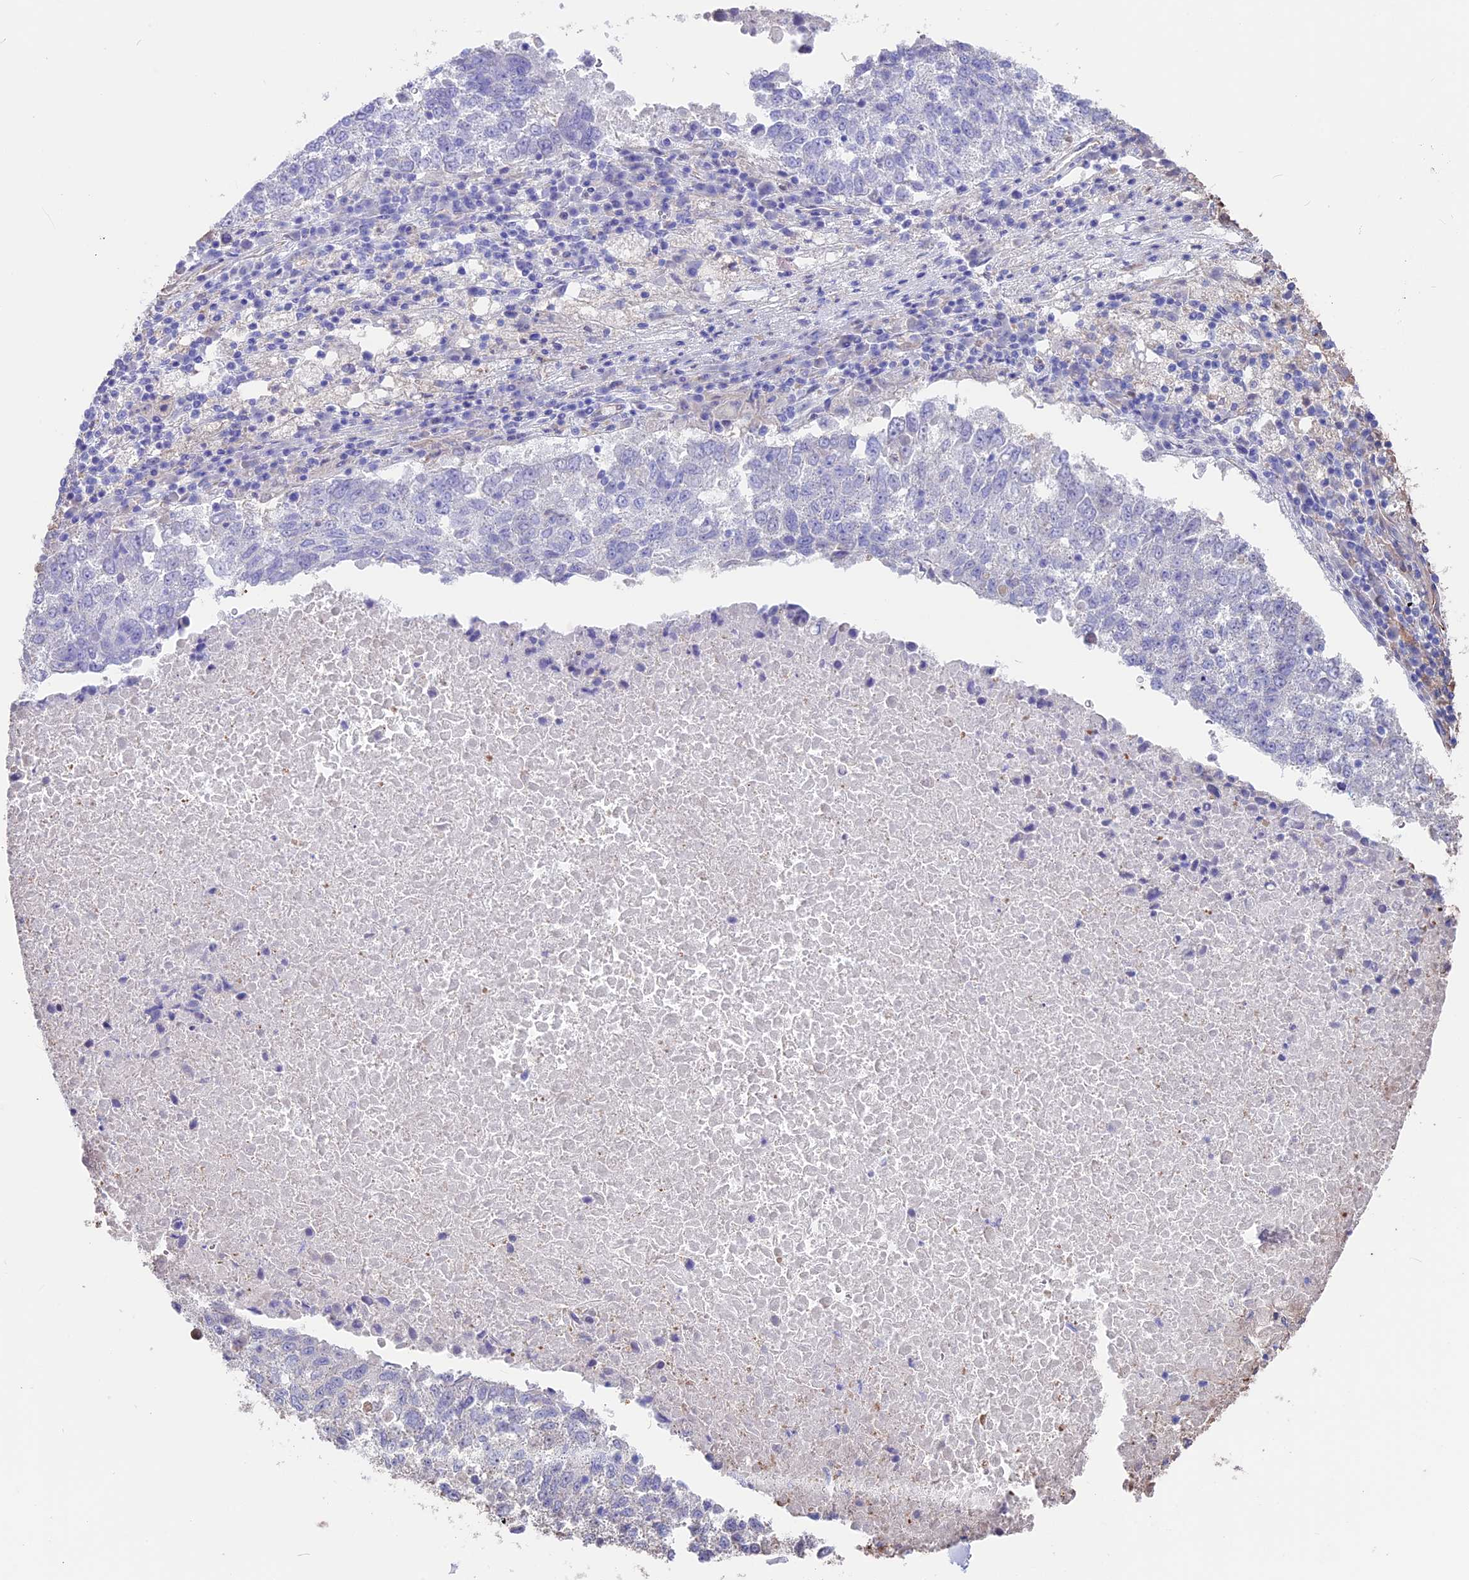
{"staining": {"intensity": "negative", "quantity": "none", "location": "none"}, "tissue": "lung cancer", "cell_type": "Tumor cells", "image_type": "cancer", "snomed": [{"axis": "morphology", "description": "Squamous cell carcinoma, NOS"}, {"axis": "topography", "description": "Lung"}], "caption": "Immunohistochemistry (IHC) of lung cancer displays no positivity in tumor cells. (DAB (3,3'-diaminobenzidine) immunohistochemistry (IHC), high magnification).", "gene": "SEH1L", "patient": {"sex": "male", "age": 73}}